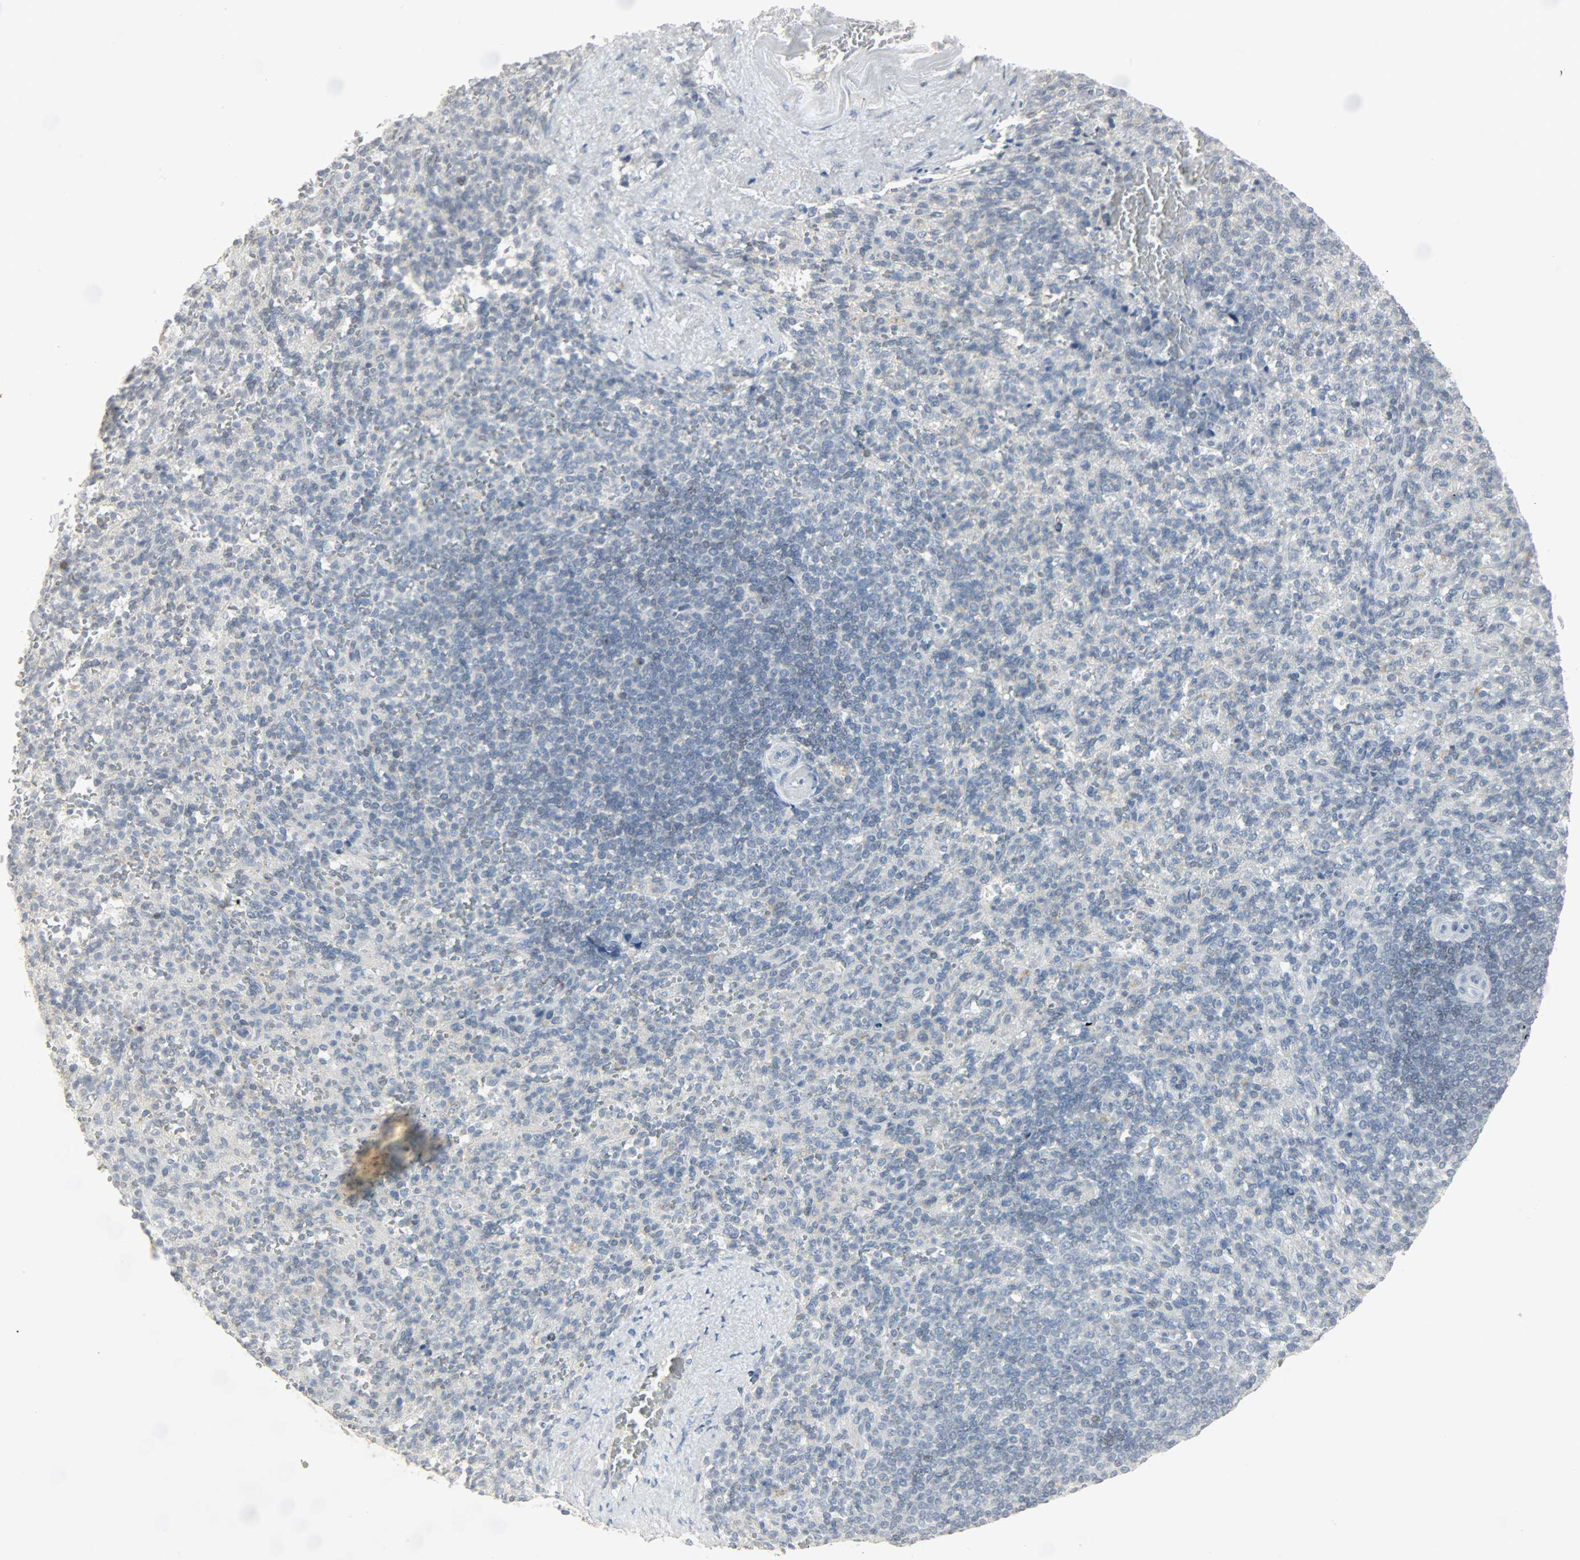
{"staining": {"intensity": "weak", "quantity": "25%-75%", "location": "cytoplasmic/membranous,nuclear"}, "tissue": "spleen", "cell_type": "Cells in red pulp", "image_type": "normal", "snomed": [{"axis": "morphology", "description": "Normal tissue, NOS"}, {"axis": "topography", "description": "Spleen"}], "caption": "High-power microscopy captured an immunohistochemistry (IHC) photomicrograph of unremarkable spleen, revealing weak cytoplasmic/membranous,nuclear expression in approximately 25%-75% of cells in red pulp. (Stains: DAB in brown, nuclei in blue, Microscopy: brightfield microscopy at high magnification).", "gene": "CAMK4", "patient": {"sex": "female", "age": 74}}